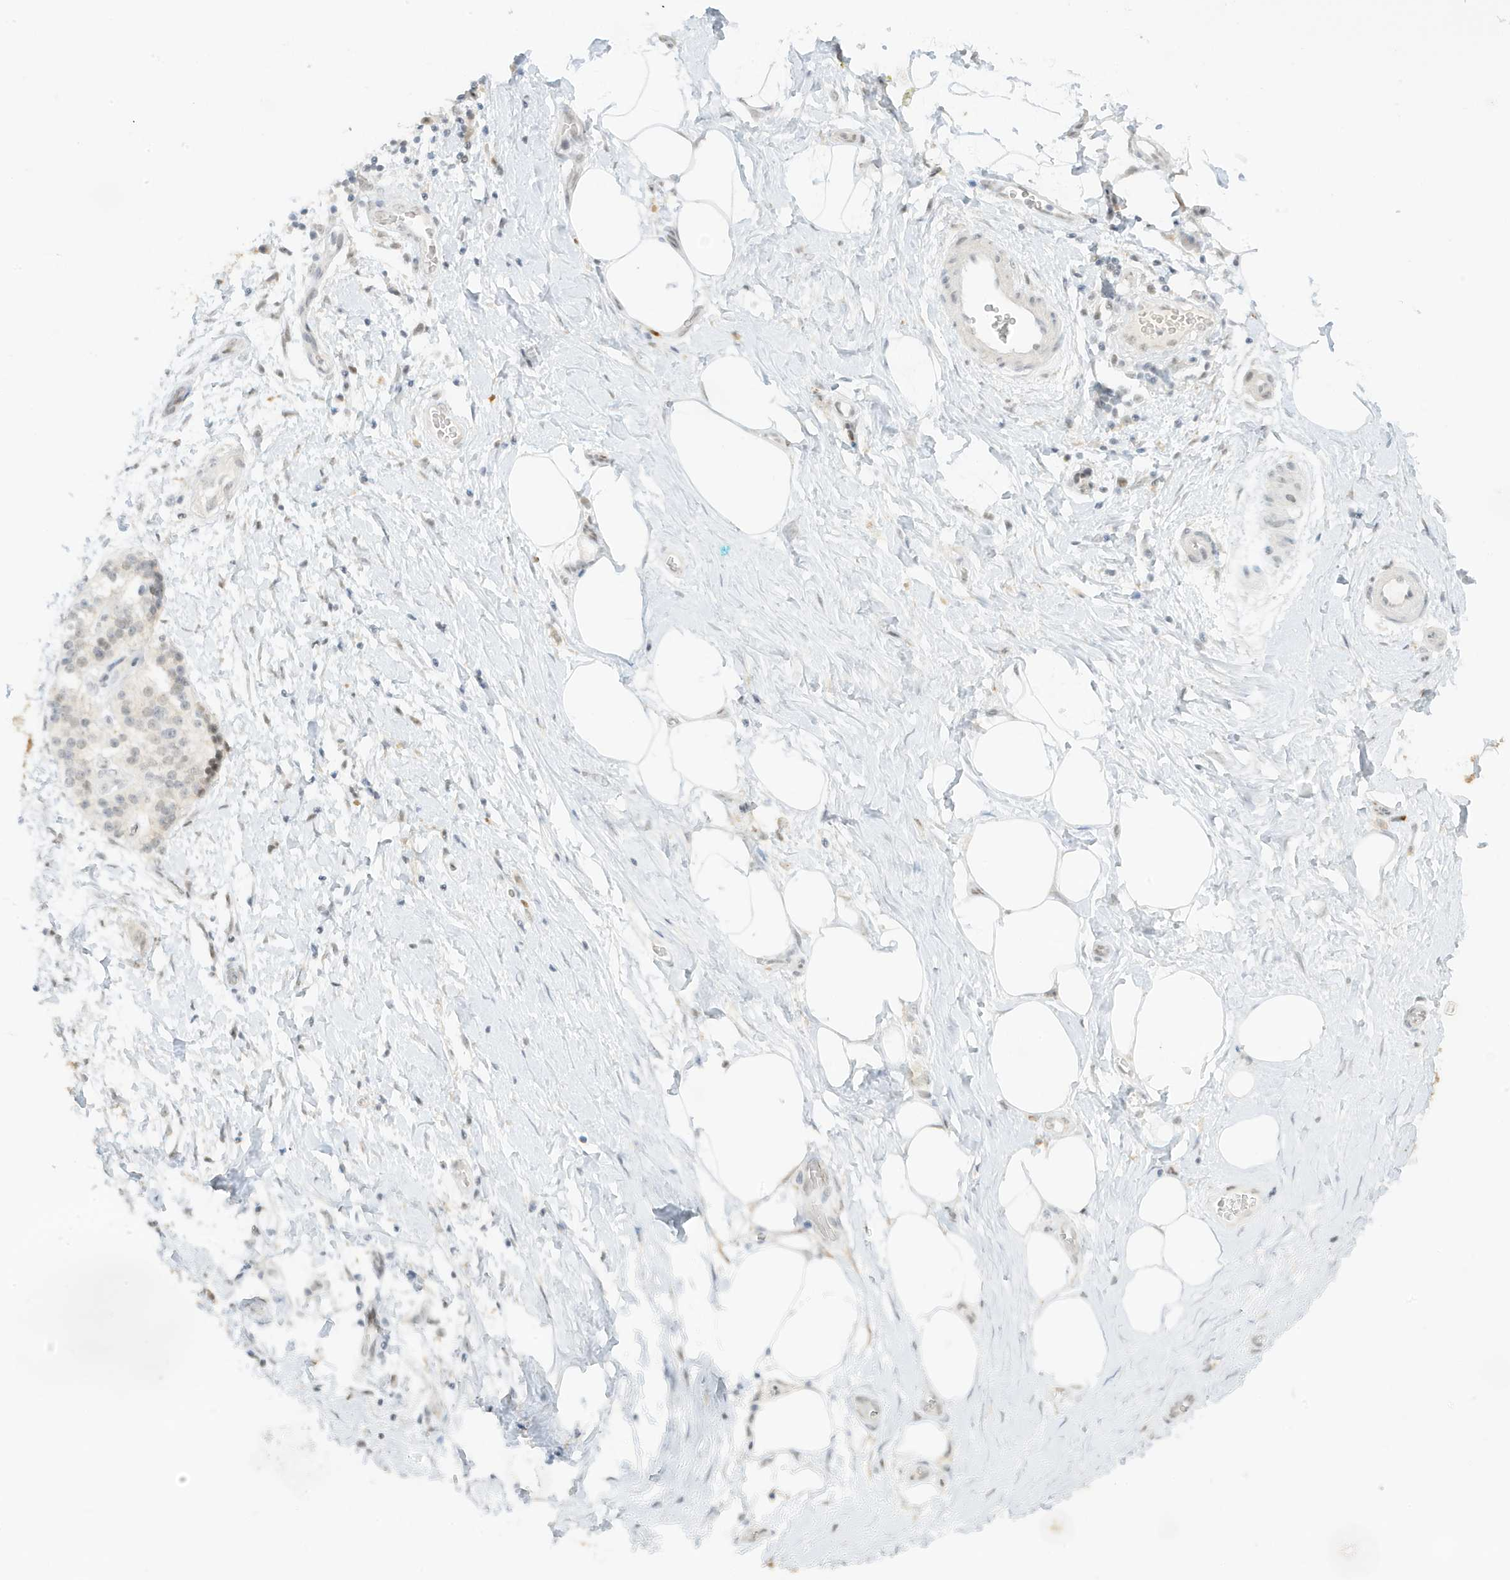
{"staining": {"intensity": "negative", "quantity": "none", "location": "none"}, "tissue": "adipose tissue", "cell_type": "Adipocytes", "image_type": "normal", "snomed": [{"axis": "morphology", "description": "Normal tissue, NOS"}, {"axis": "morphology", "description": "Adenocarcinoma, NOS"}, {"axis": "topography", "description": "Pancreas"}, {"axis": "topography", "description": "Peripheral nerve tissue"}], "caption": "Adipocytes show no significant protein staining in unremarkable adipose tissue. (DAB (3,3'-diaminobenzidine) IHC visualized using brightfield microscopy, high magnification).", "gene": "MSL3", "patient": {"sex": "male", "age": 59}}